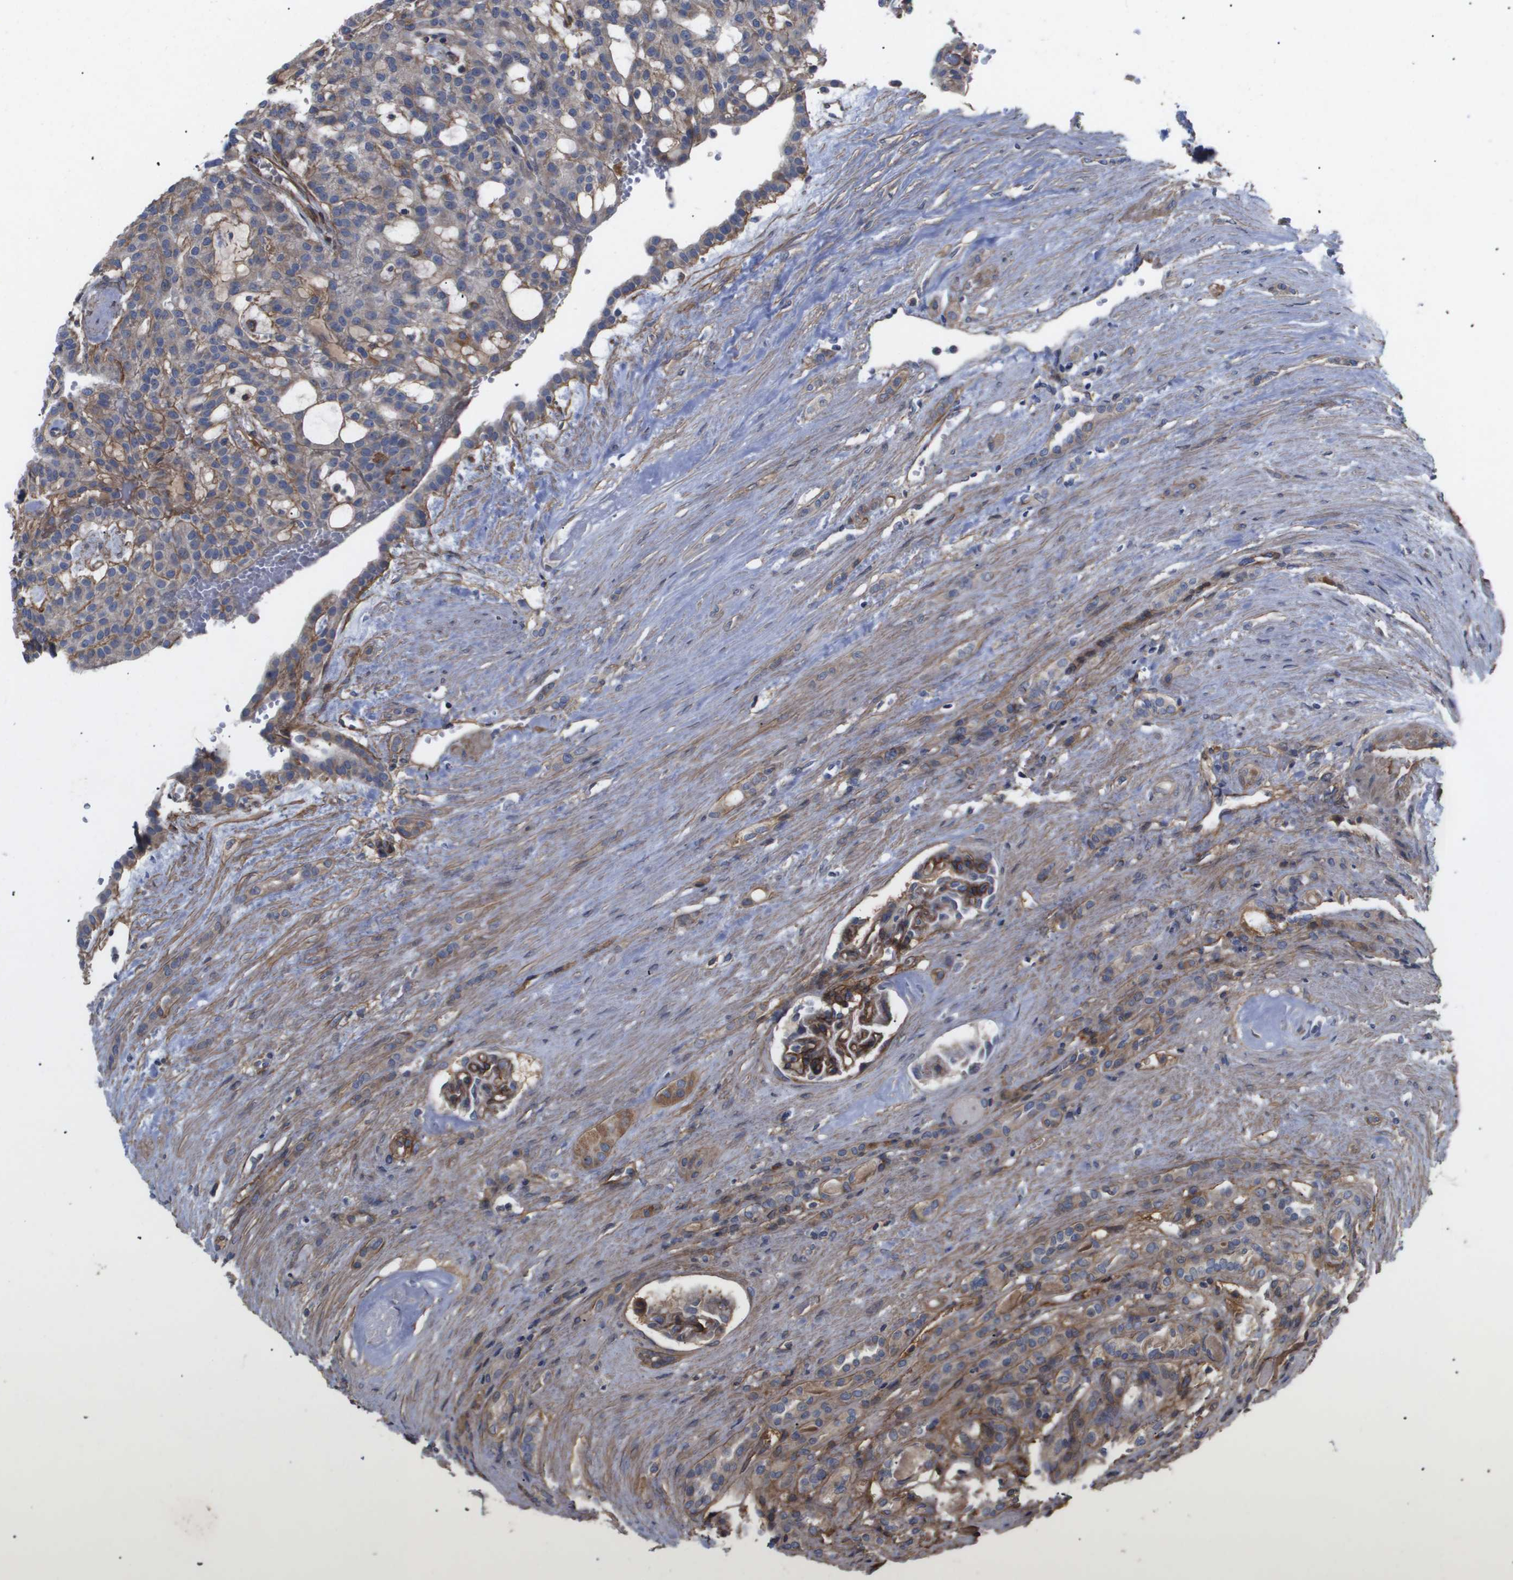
{"staining": {"intensity": "moderate", "quantity": ">75%", "location": "cytoplasmic/membranous"}, "tissue": "renal cancer", "cell_type": "Tumor cells", "image_type": "cancer", "snomed": [{"axis": "morphology", "description": "Adenocarcinoma, NOS"}, {"axis": "topography", "description": "Kidney"}], "caption": "Moderate cytoplasmic/membranous staining for a protein is seen in approximately >75% of tumor cells of renal adenocarcinoma using IHC.", "gene": "TNS1", "patient": {"sex": "male", "age": 63}}